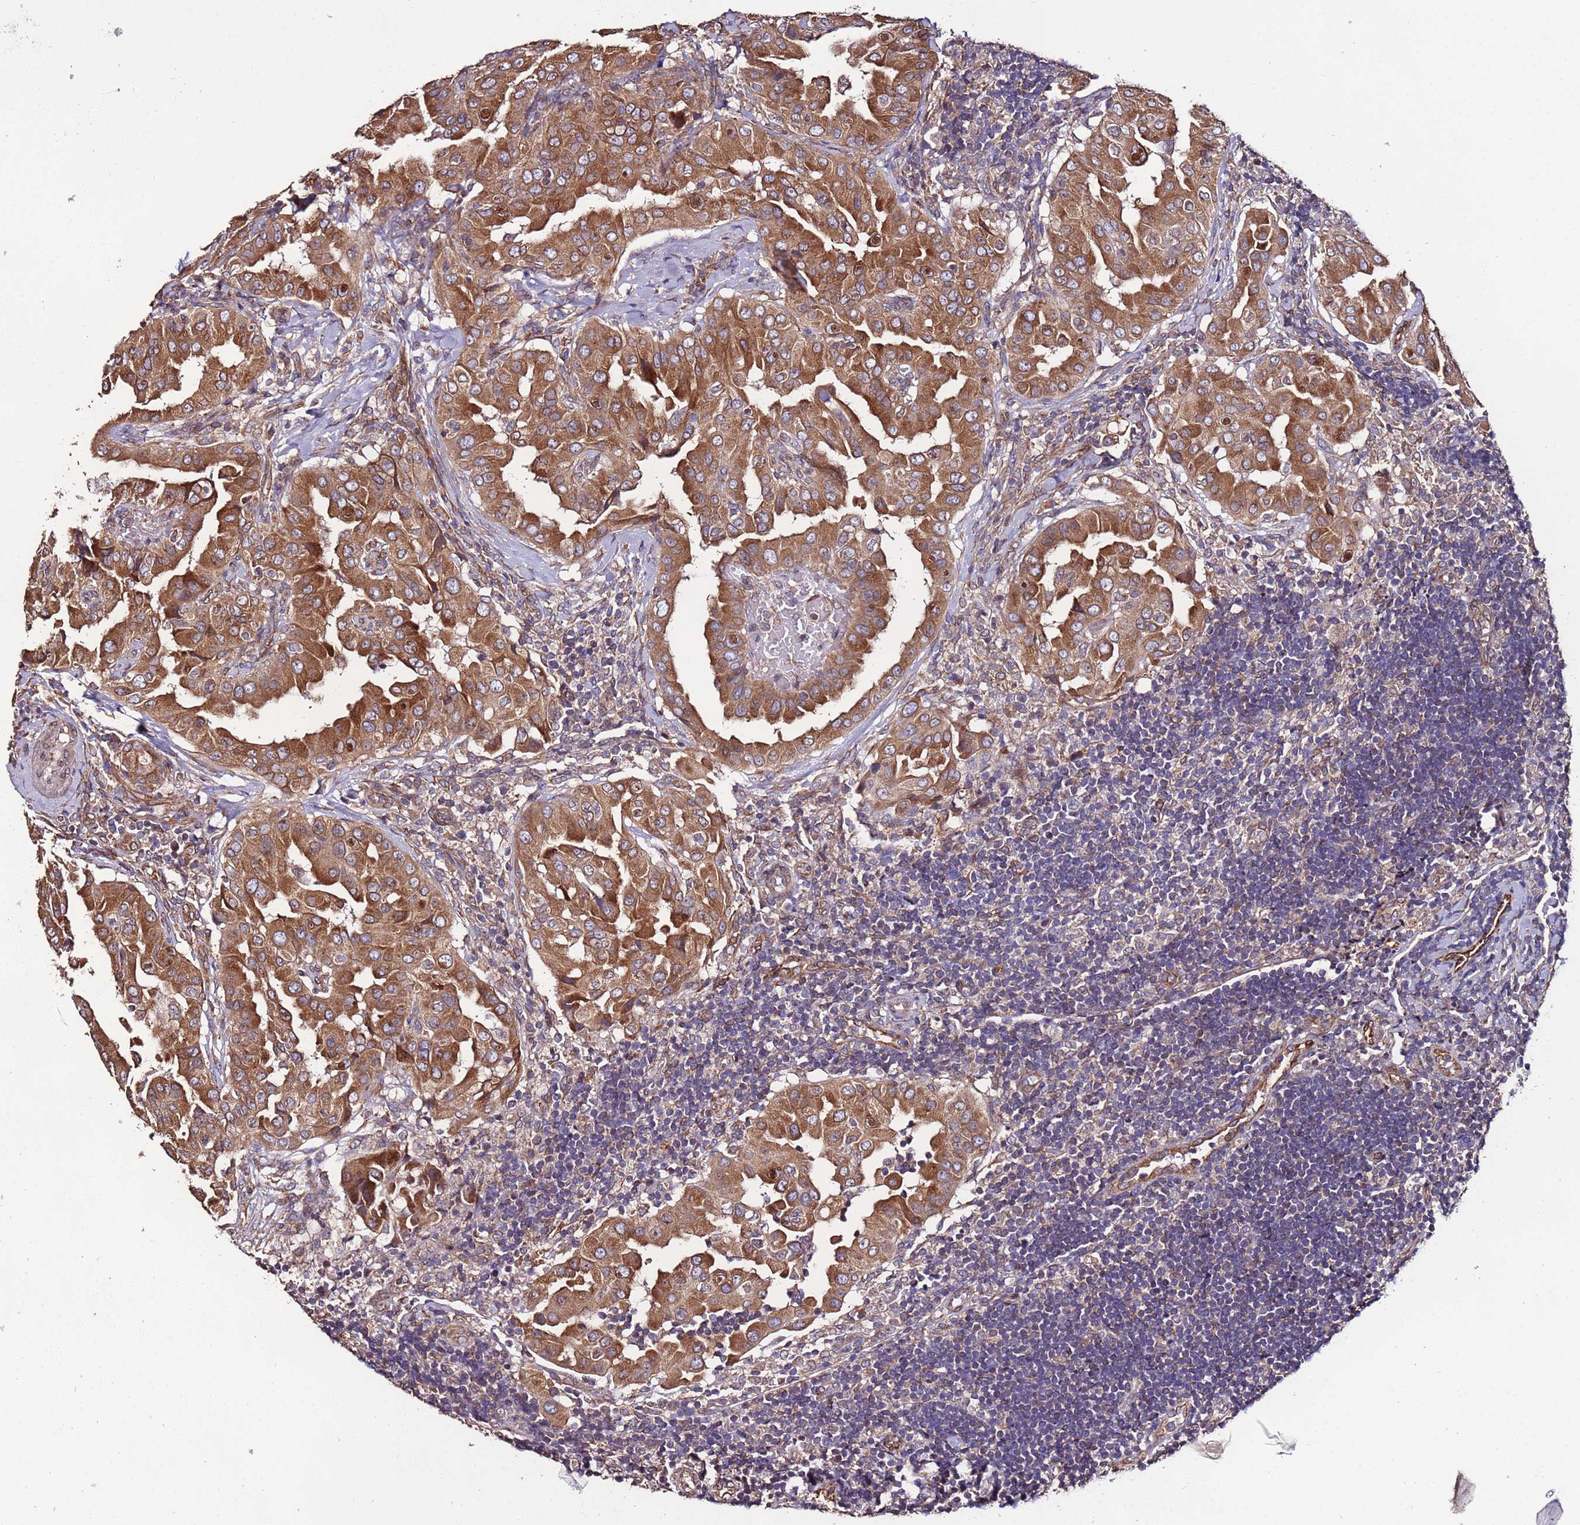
{"staining": {"intensity": "strong", "quantity": ">75%", "location": "cytoplasmic/membranous"}, "tissue": "thyroid cancer", "cell_type": "Tumor cells", "image_type": "cancer", "snomed": [{"axis": "morphology", "description": "Papillary adenocarcinoma, NOS"}, {"axis": "topography", "description": "Thyroid gland"}], "caption": "Immunohistochemistry (IHC) staining of thyroid cancer, which reveals high levels of strong cytoplasmic/membranous staining in approximately >75% of tumor cells indicating strong cytoplasmic/membranous protein positivity. The staining was performed using DAB (brown) for protein detection and nuclei were counterstained in hematoxylin (blue).", "gene": "SLC41A3", "patient": {"sex": "male", "age": 33}}